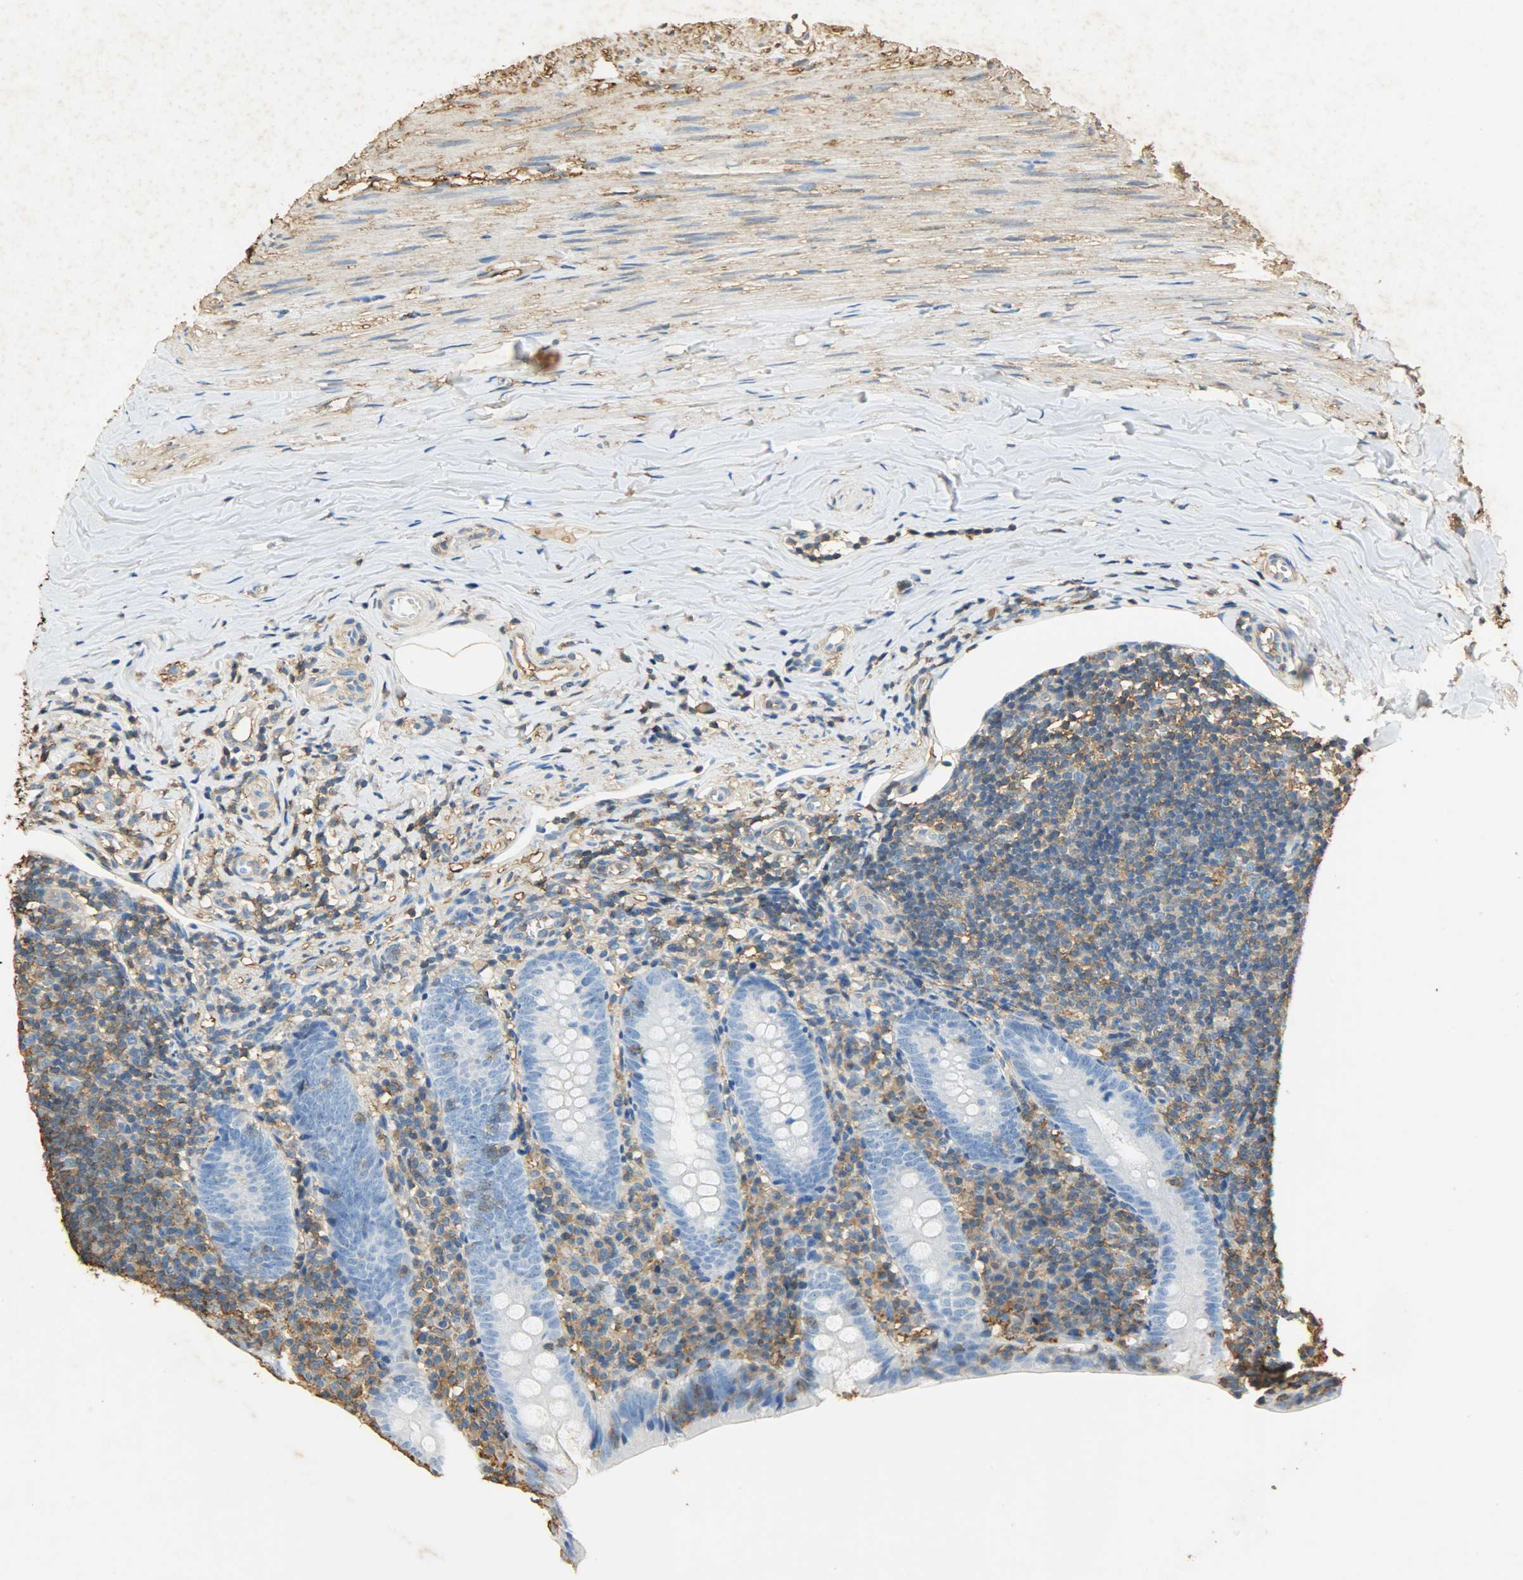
{"staining": {"intensity": "moderate", "quantity": "<25%", "location": "cytoplasmic/membranous"}, "tissue": "appendix", "cell_type": "Glandular cells", "image_type": "normal", "snomed": [{"axis": "morphology", "description": "Normal tissue, NOS"}, {"axis": "topography", "description": "Appendix"}], "caption": "About <25% of glandular cells in unremarkable human appendix reveal moderate cytoplasmic/membranous protein staining as visualized by brown immunohistochemical staining.", "gene": "ANXA6", "patient": {"sex": "female", "age": 10}}